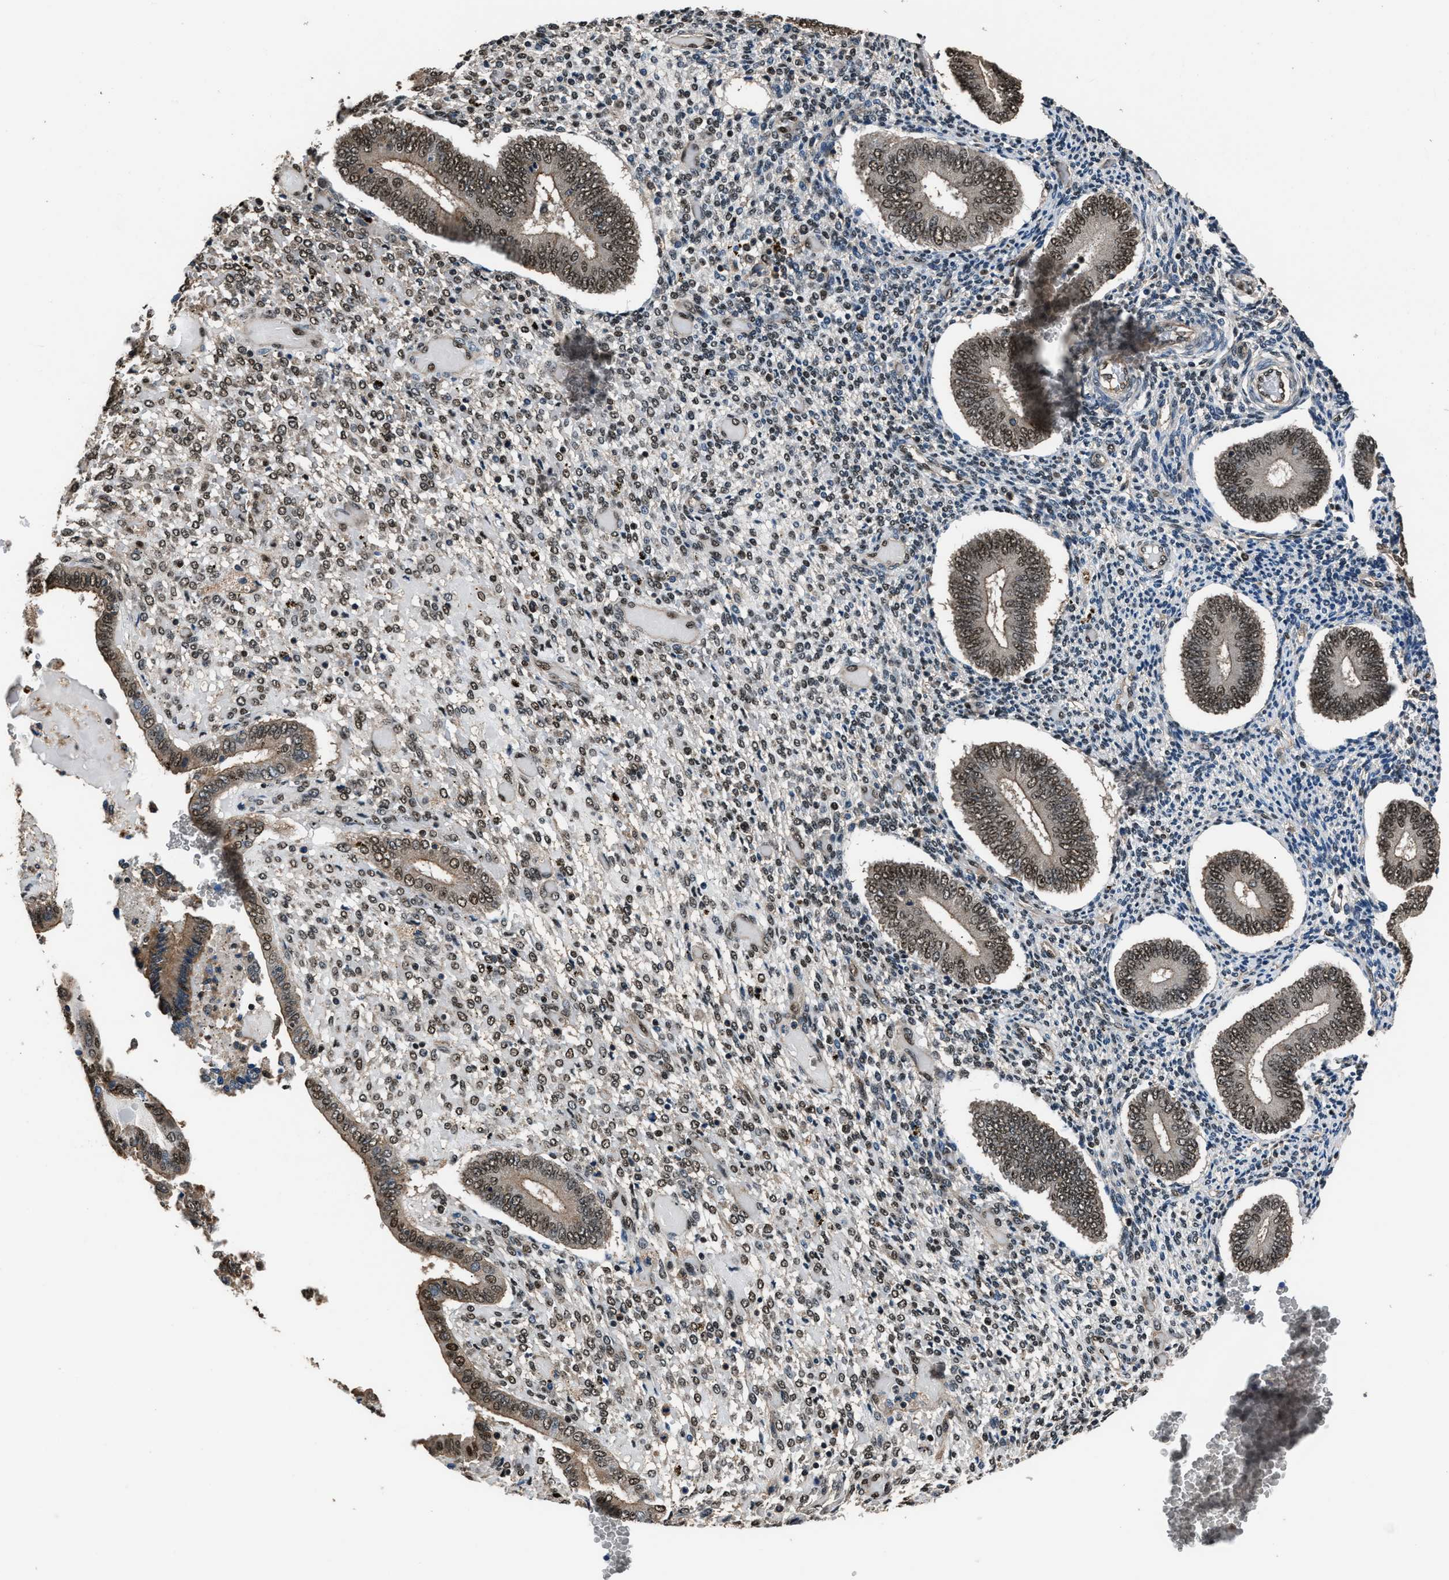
{"staining": {"intensity": "moderate", "quantity": "25%-75%", "location": "nuclear"}, "tissue": "endometrium", "cell_type": "Cells in endometrial stroma", "image_type": "normal", "snomed": [{"axis": "morphology", "description": "Normal tissue, NOS"}, {"axis": "topography", "description": "Endometrium"}], "caption": "This histopathology image shows immunohistochemistry (IHC) staining of benign endometrium, with medium moderate nuclear staining in approximately 25%-75% of cells in endometrial stroma.", "gene": "DFFA", "patient": {"sex": "female", "age": 42}}